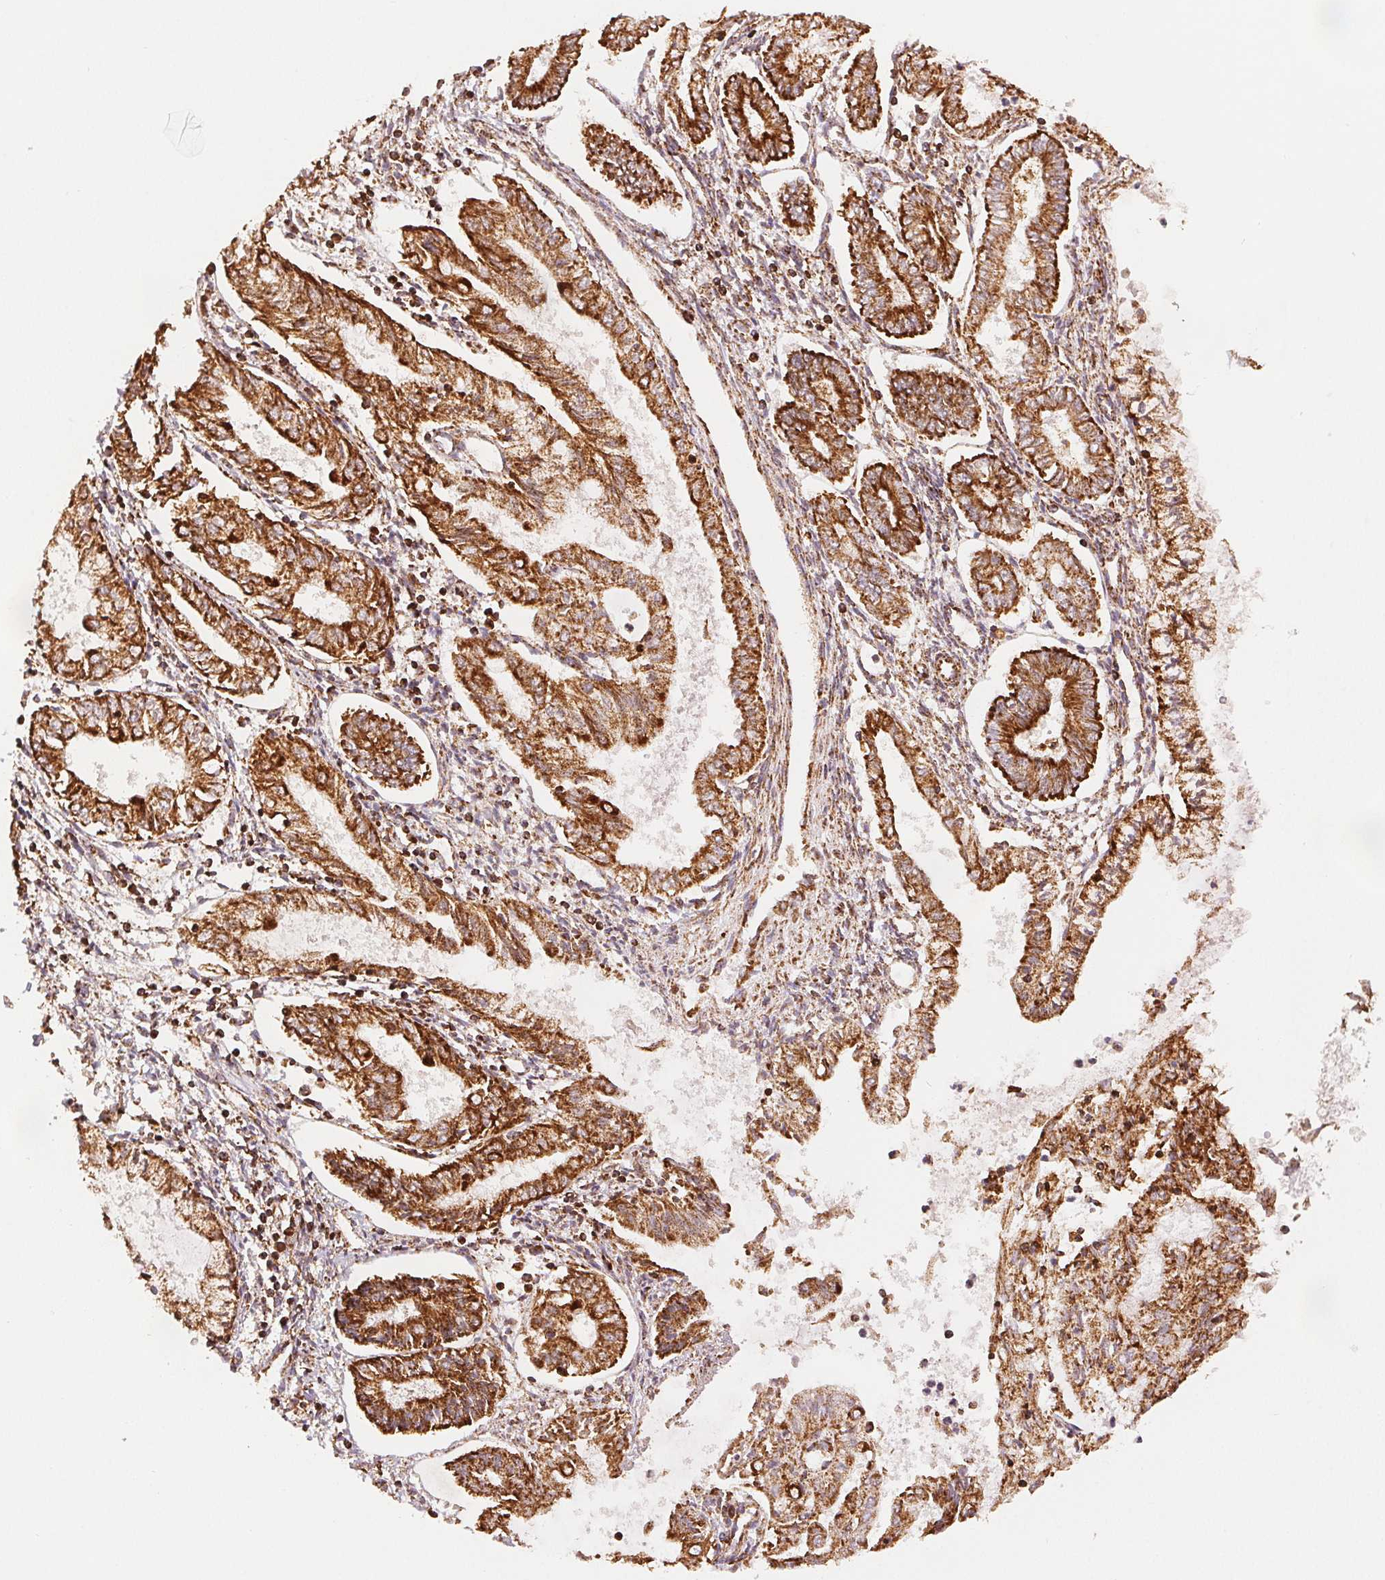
{"staining": {"intensity": "strong", "quantity": ">75%", "location": "cytoplasmic/membranous"}, "tissue": "endometrial cancer", "cell_type": "Tumor cells", "image_type": "cancer", "snomed": [{"axis": "morphology", "description": "Adenocarcinoma, NOS"}, {"axis": "topography", "description": "Endometrium"}], "caption": "A micrograph of human endometrial cancer (adenocarcinoma) stained for a protein demonstrates strong cytoplasmic/membranous brown staining in tumor cells.", "gene": "SDHB", "patient": {"sex": "female", "age": 68}}